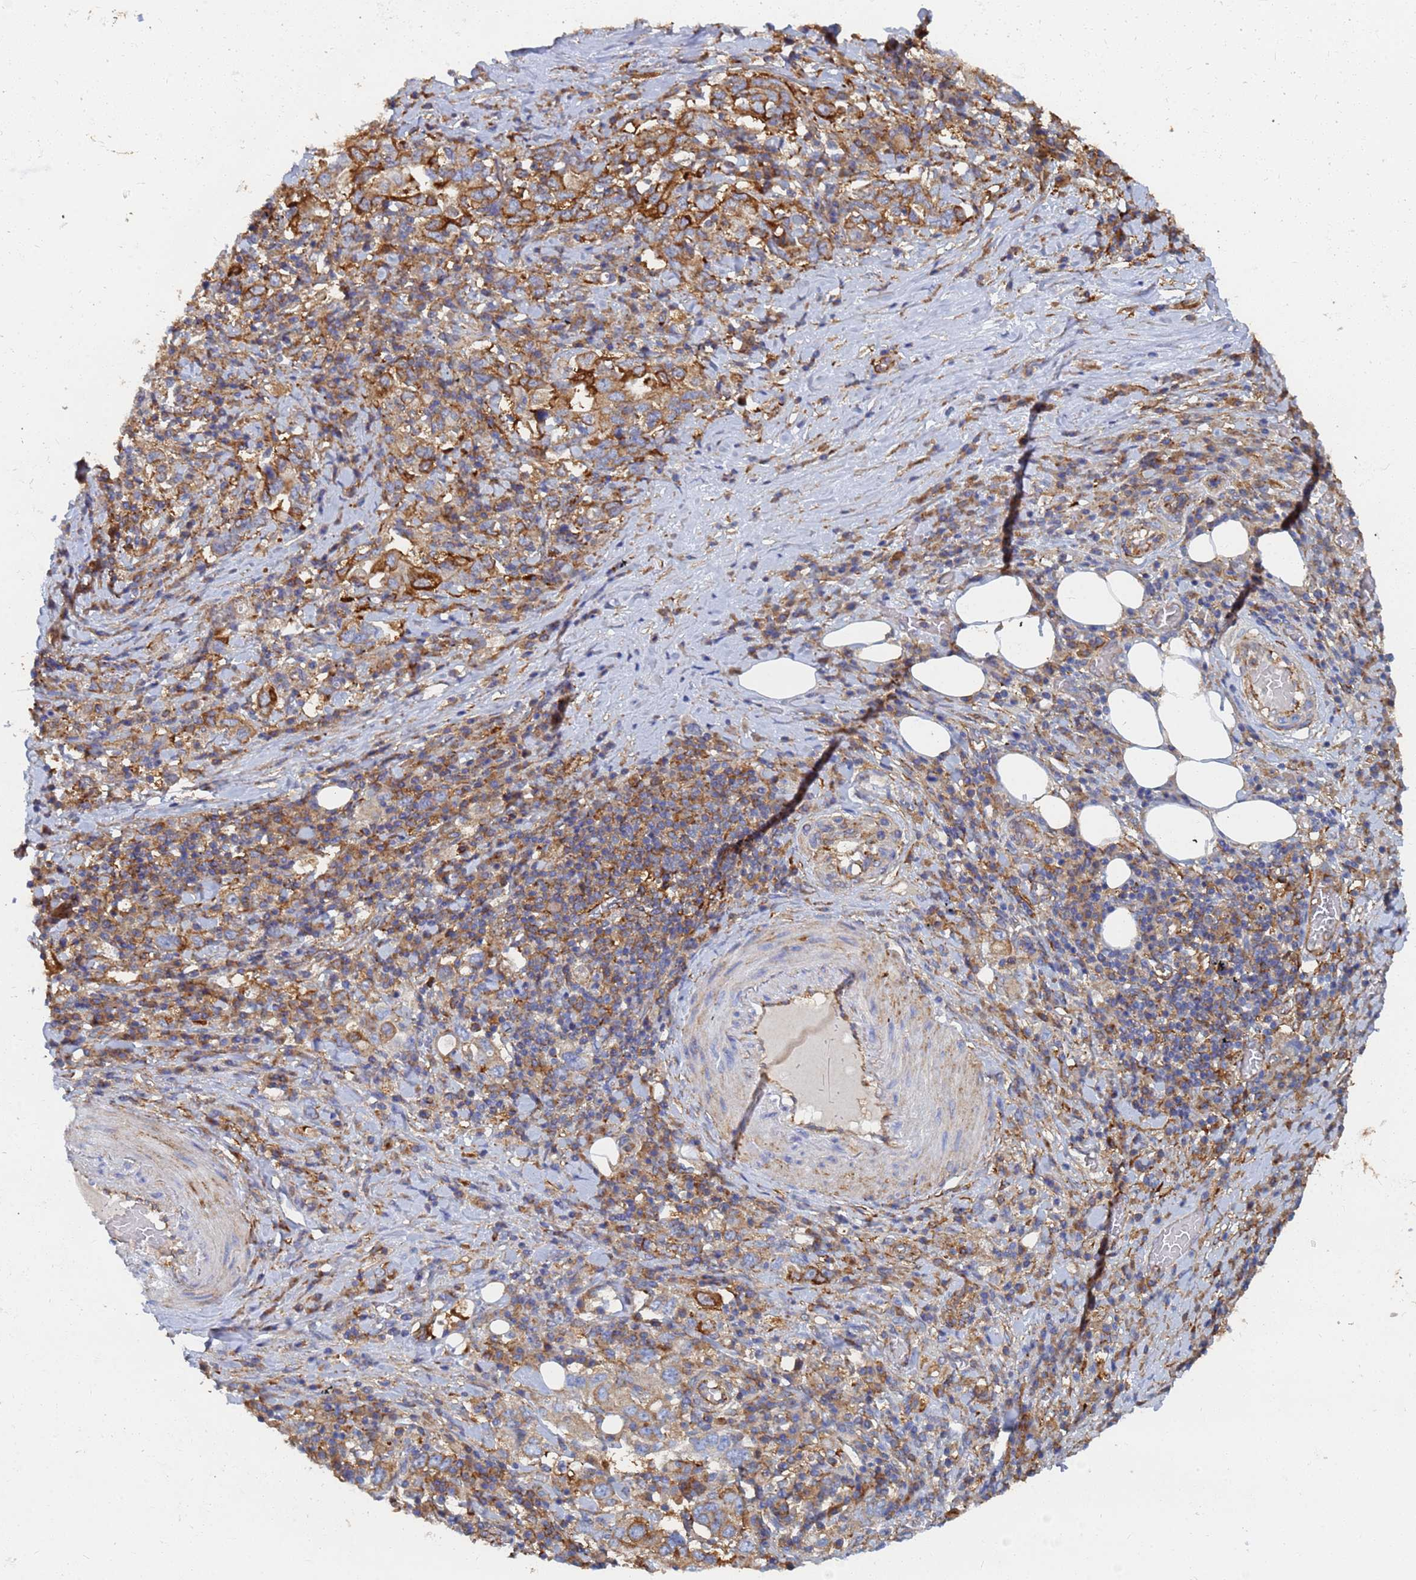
{"staining": {"intensity": "moderate", "quantity": ">75%", "location": "cytoplasmic/membranous"}, "tissue": "stomach cancer", "cell_type": "Tumor cells", "image_type": "cancer", "snomed": [{"axis": "morphology", "description": "Adenocarcinoma, NOS"}, {"axis": "topography", "description": "Stomach, upper"}, {"axis": "topography", "description": "Stomach"}], "caption": "Immunohistochemical staining of human stomach cancer reveals moderate cytoplasmic/membranous protein staining in approximately >75% of tumor cells.", "gene": "GPR42", "patient": {"sex": "male", "age": 62}}